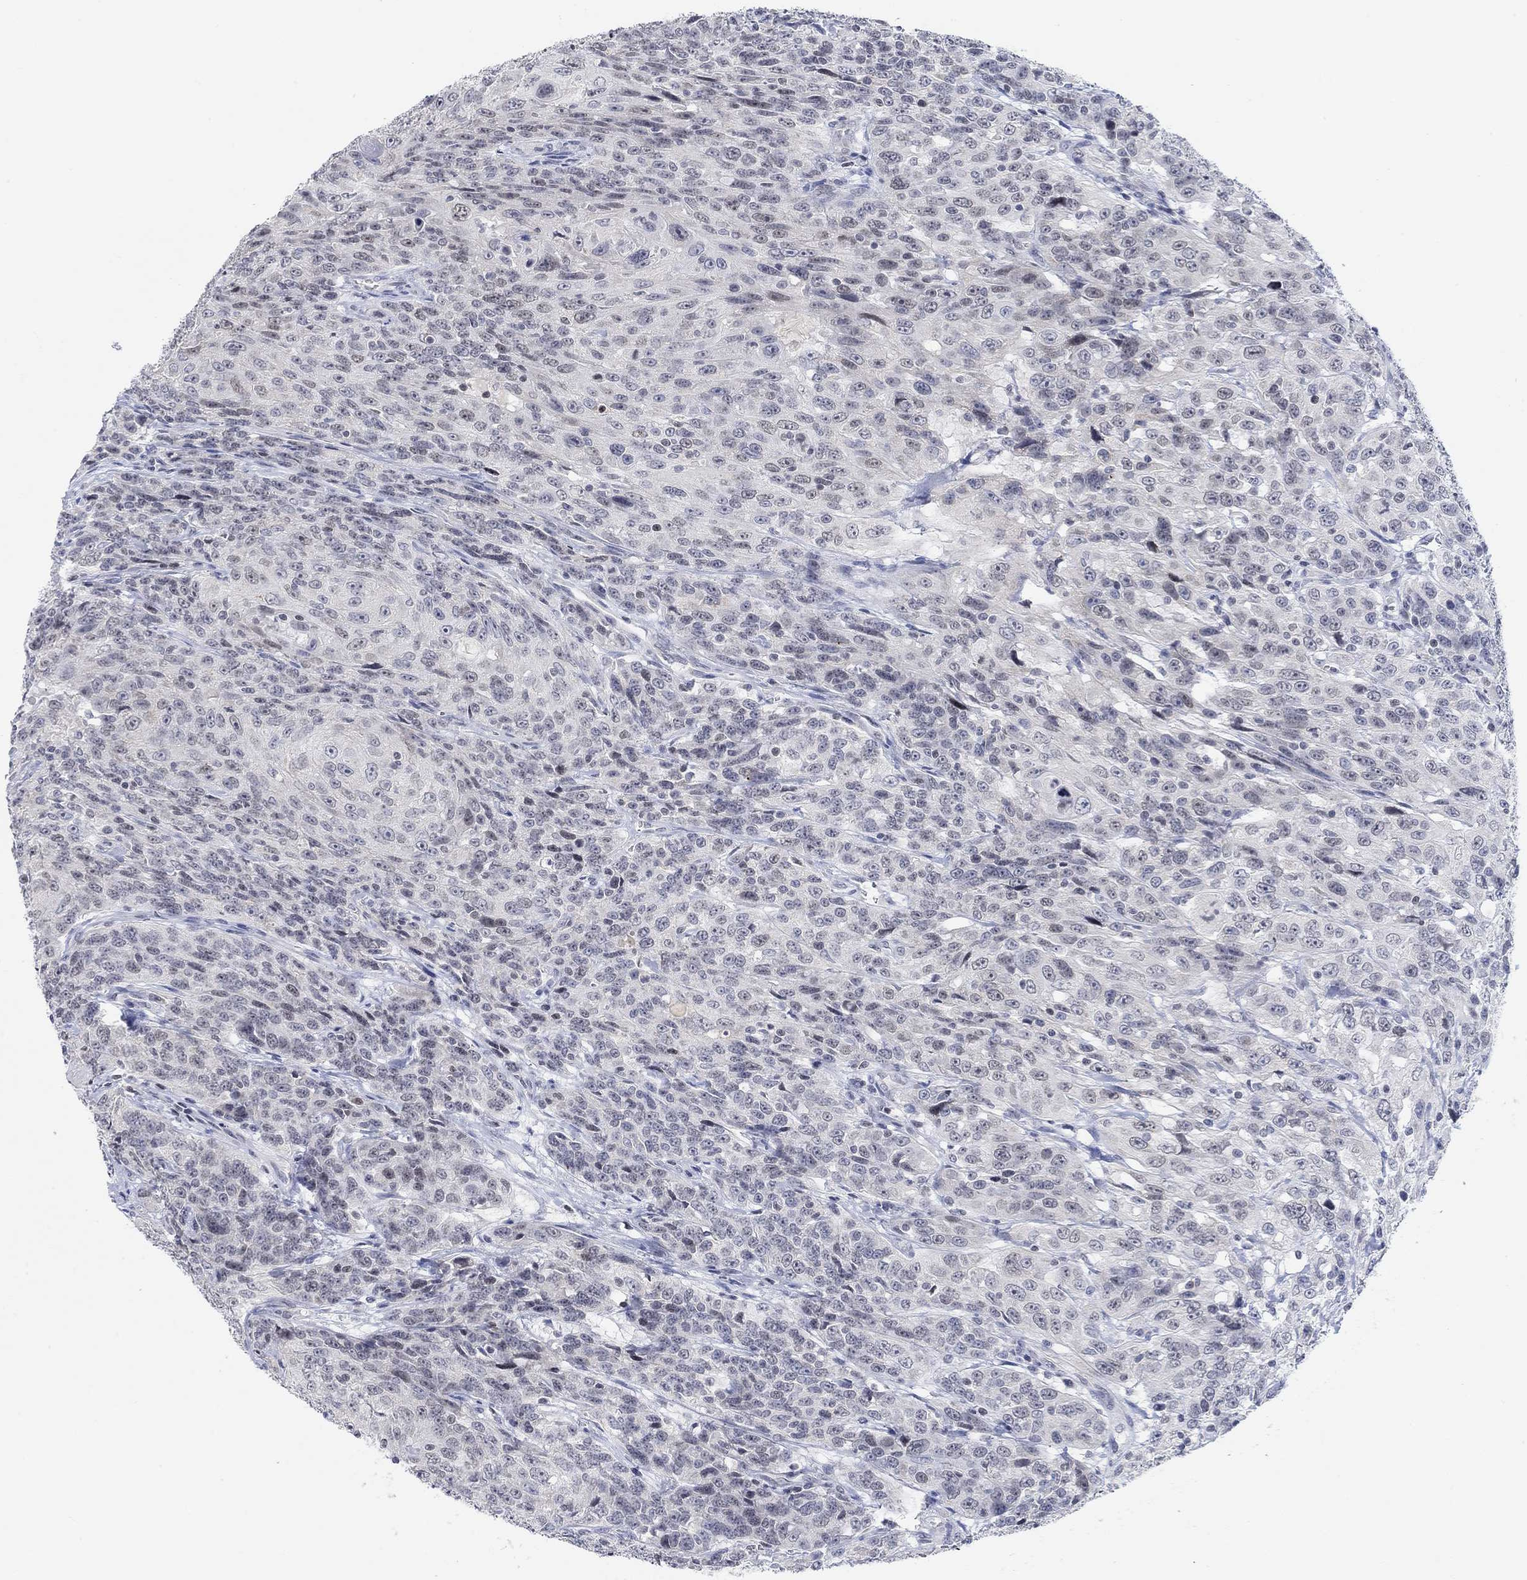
{"staining": {"intensity": "negative", "quantity": "none", "location": "none"}, "tissue": "urothelial cancer", "cell_type": "Tumor cells", "image_type": "cancer", "snomed": [{"axis": "morphology", "description": "Urothelial carcinoma, NOS"}, {"axis": "morphology", "description": "Urothelial carcinoma, High grade"}, {"axis": "topography", "description": "Urinary bladder"}], "caption": "Tumor cells are negative for brown protein staining in urothelial cancer.", "gene": "ATP6V1E2", "patient": {"sex": "female", "age": 73}}